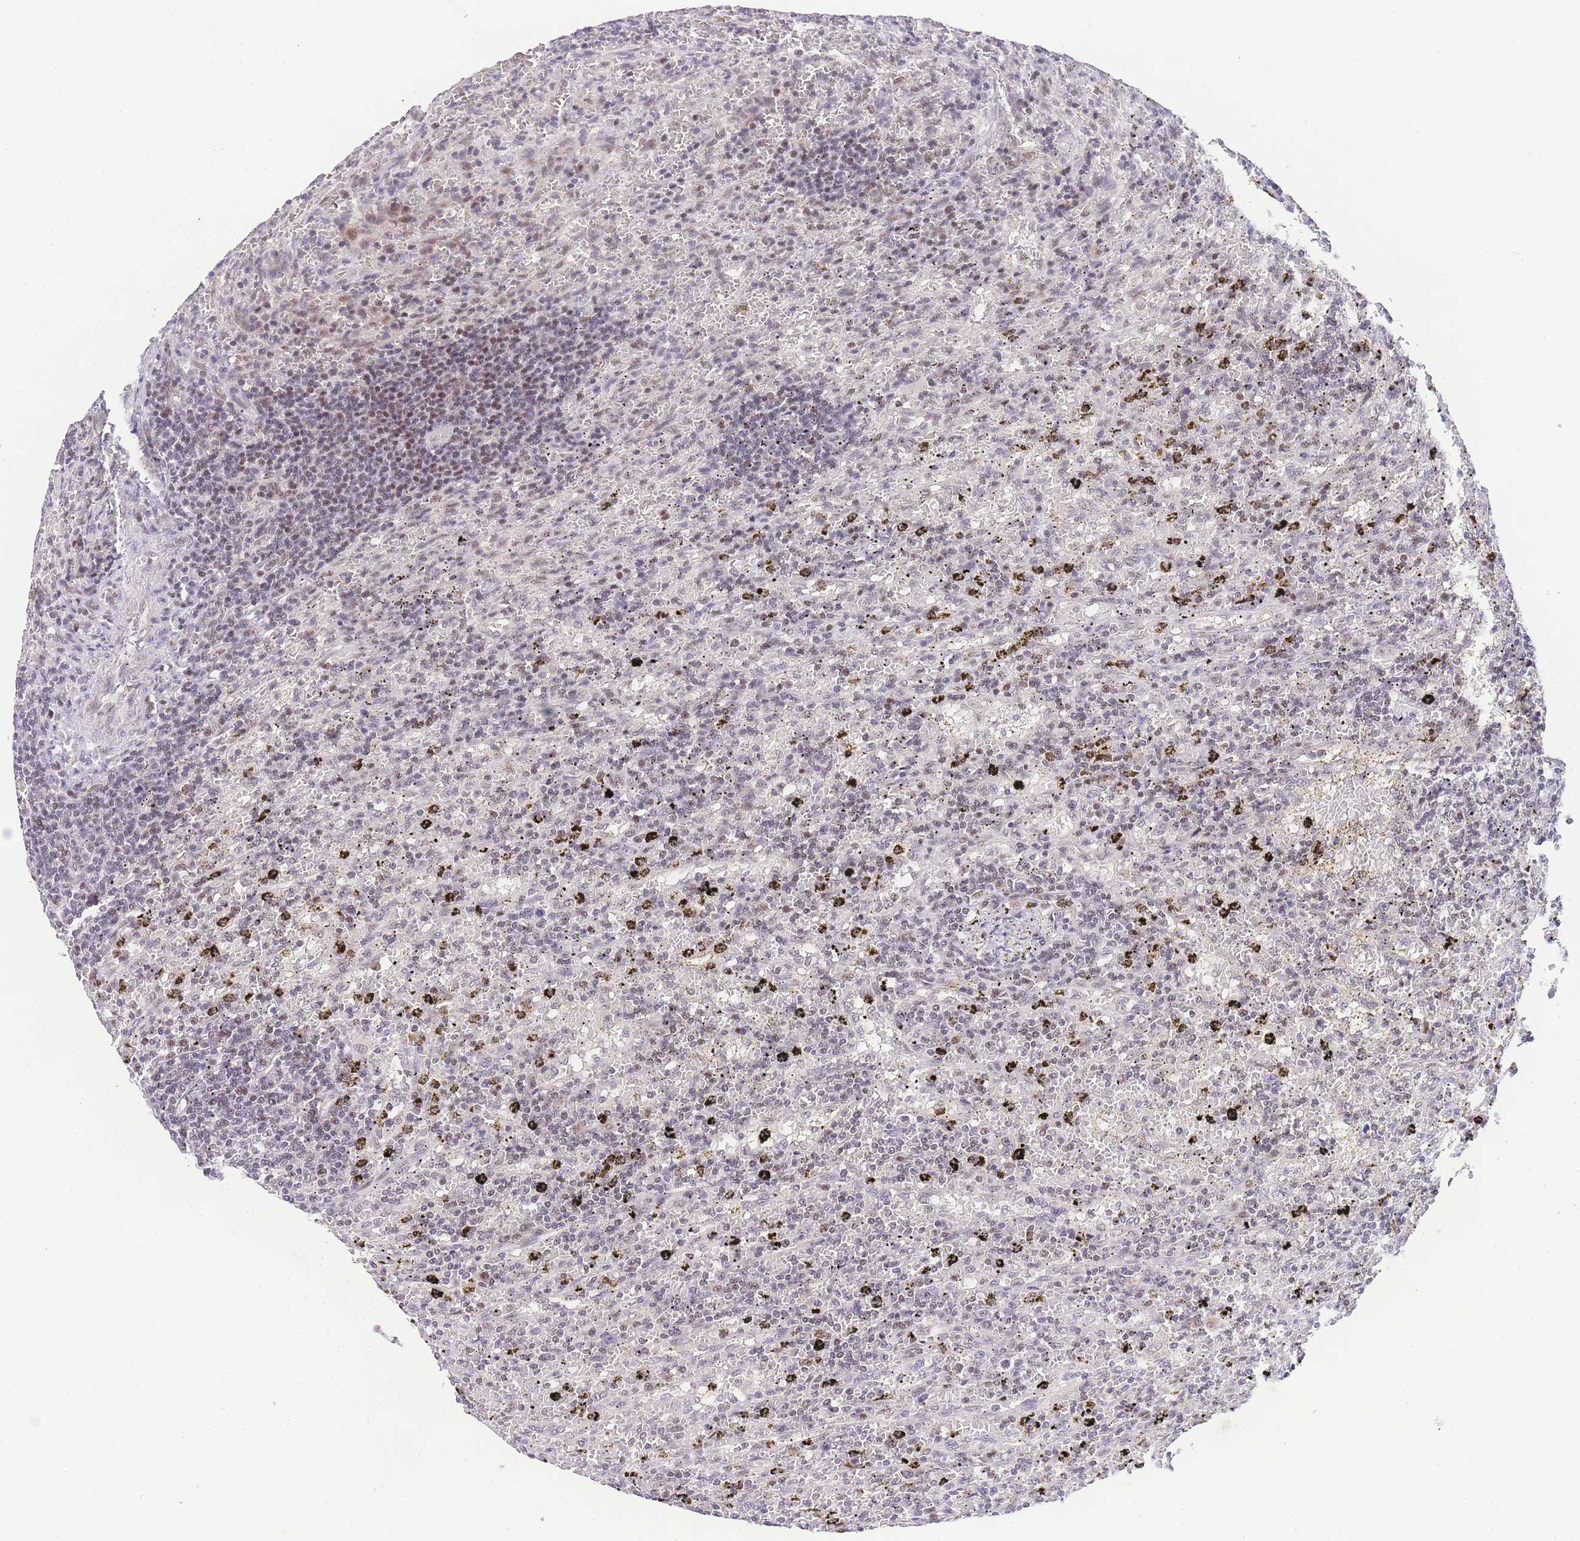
{"staining": {"intensity": "weak", "quantity": "25%-75%", "location": "nuclear"}, "tissue": "lymphoma", "cell_type": "Tumor cells", "image_type": "cancer", "snomed": [{"axis": "morphology", "description": "Malignant lymphoma, non-Hodgkin's type, Low grade"}, {"axis": "topography", "description": "Spleen"}], "caption": "The immunohistochemical stain labels weak nuclear staining in tumor cells of low-grade malignant lymphoma, non-Hodgkin's type tissue.", "gene": "SLC35F2", "patient": {"sex": "male", "age": 76}}